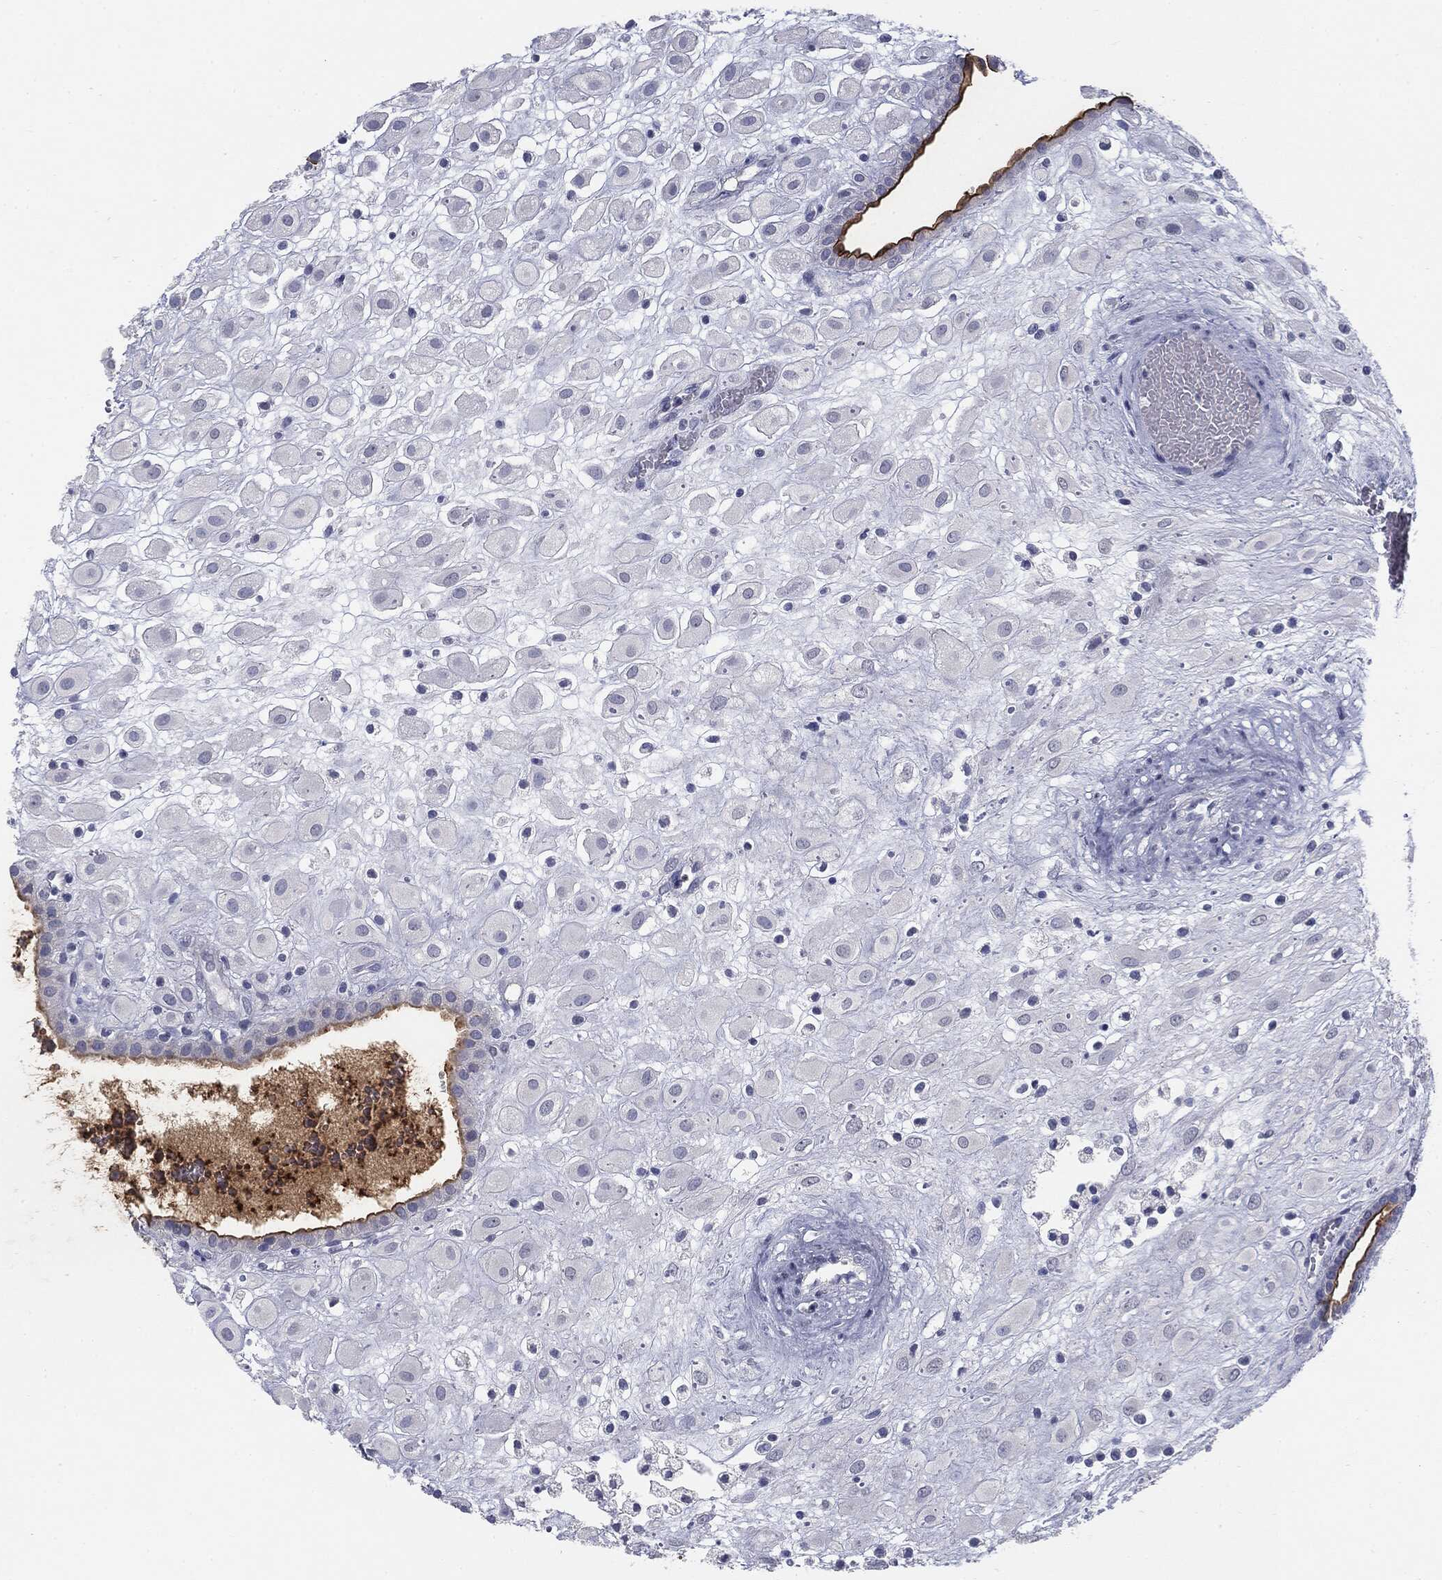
{"staining": {"intensity": "negative", "quantity": "none", "location": "none"}, "tissue": "placenta", "cell_type": "Decidual cells", "image_type": "normal", "snomed": [{"axis": "morphology", "description": "Normal tissue, NOS"}, {"axis": "topography", "description": "Placenta"}], "caption": "Human placenta stained for a protein using IHC exhibits no expression in decidual cells.", "gene": "MUC1", "patient": {"sex": "female", "age": 24}}